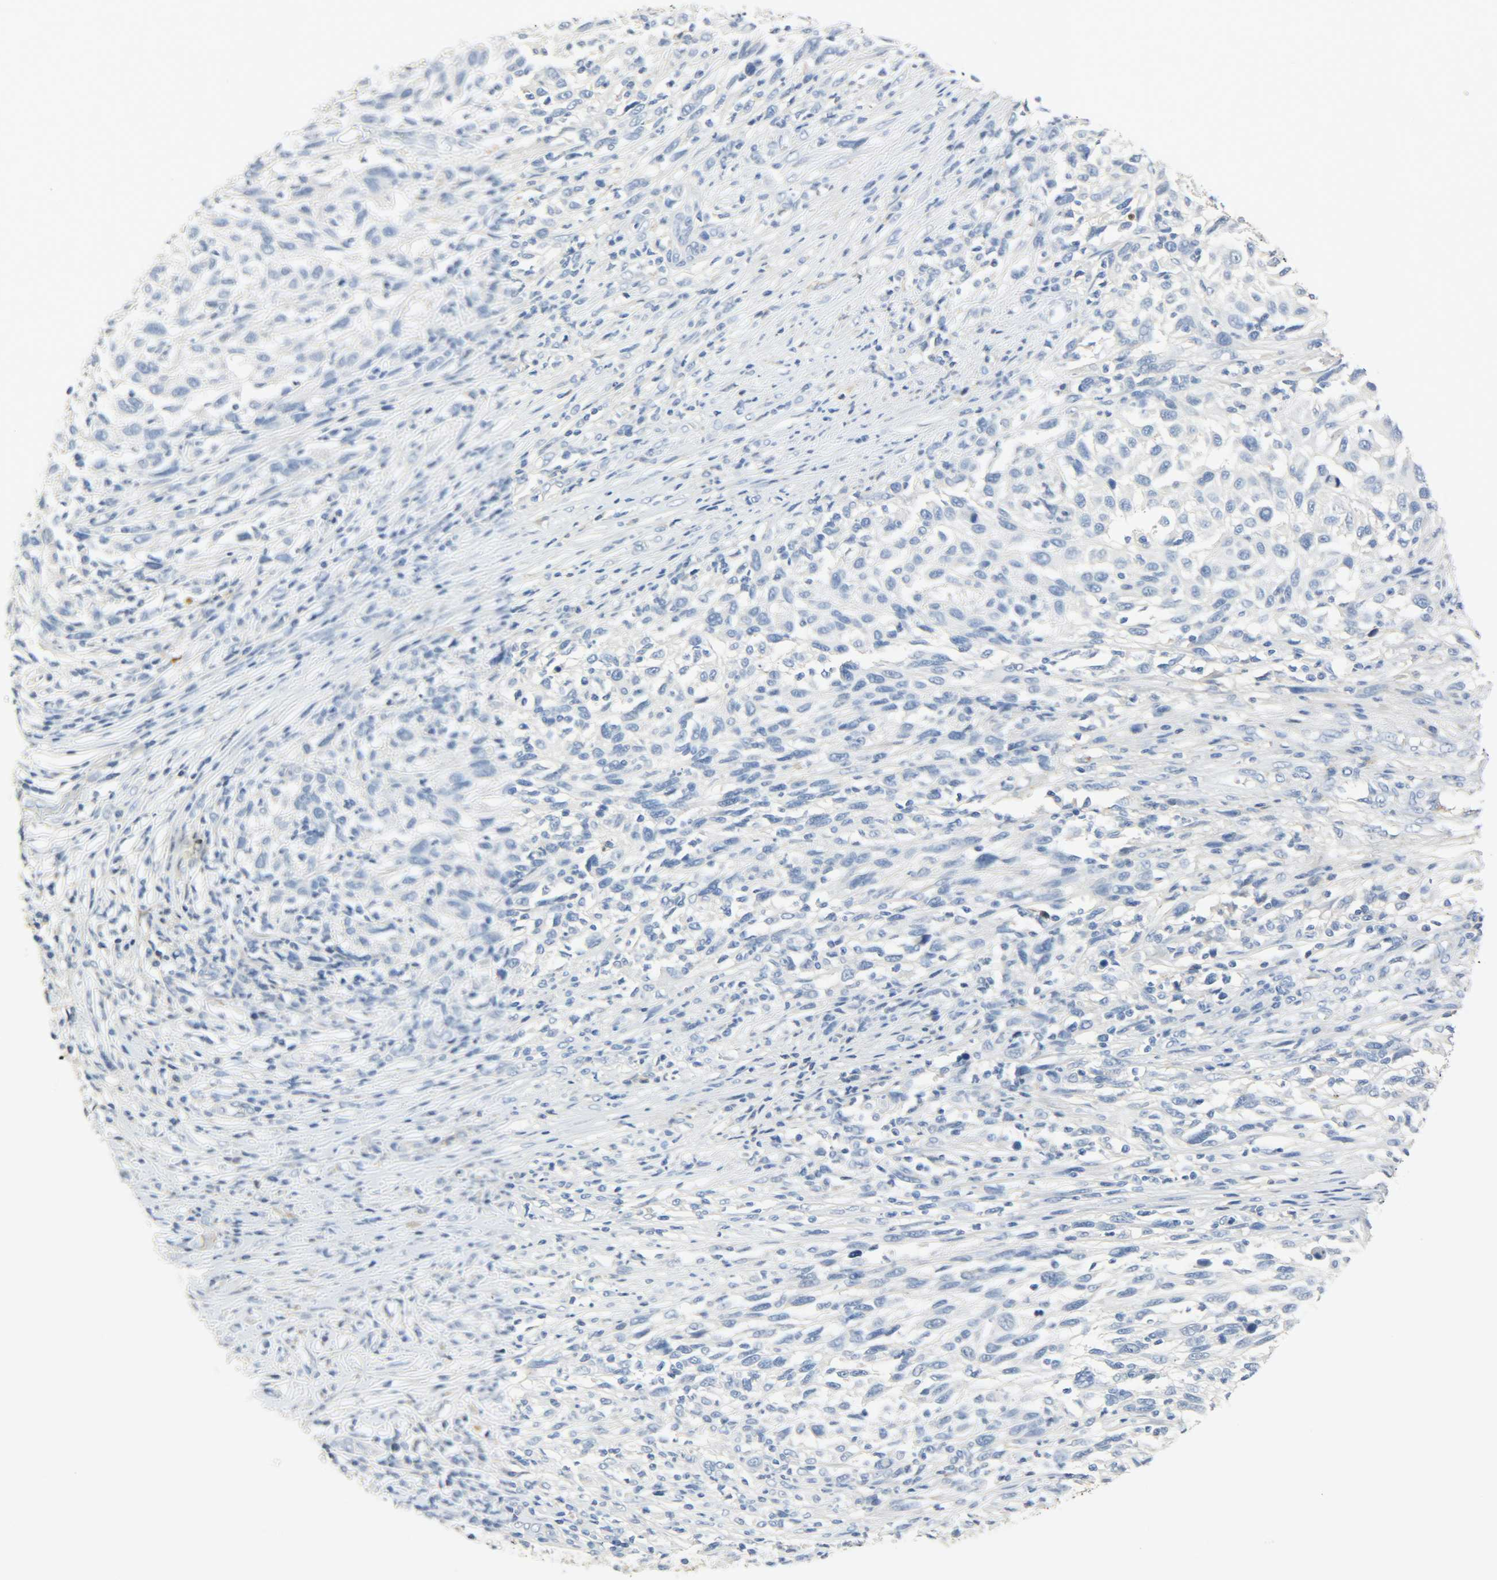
{"staining": {"intensity": "negative", "quantity": "none", "location": "none"}, "tissue": "melanoma", "cell_type": "Tumor cells", "image_type": "cancer", "snomed": [{"axis": "morphology", "description": "Malignant melanoma, Metastatic site"}, {"axis": "topography", "description": "Lymph node"}], "caption": "High power microscopy micrograph of an immunohistochemistry (IHC) image of malignant melanoma (metastatic site), revealing no significant positivity in tumor cells. (Brightfield microscopy of DAB immunohistochemistry (IHC) at high magnification).", "gene": "CRP", "patient": {"sex": "male", "age": 61}}